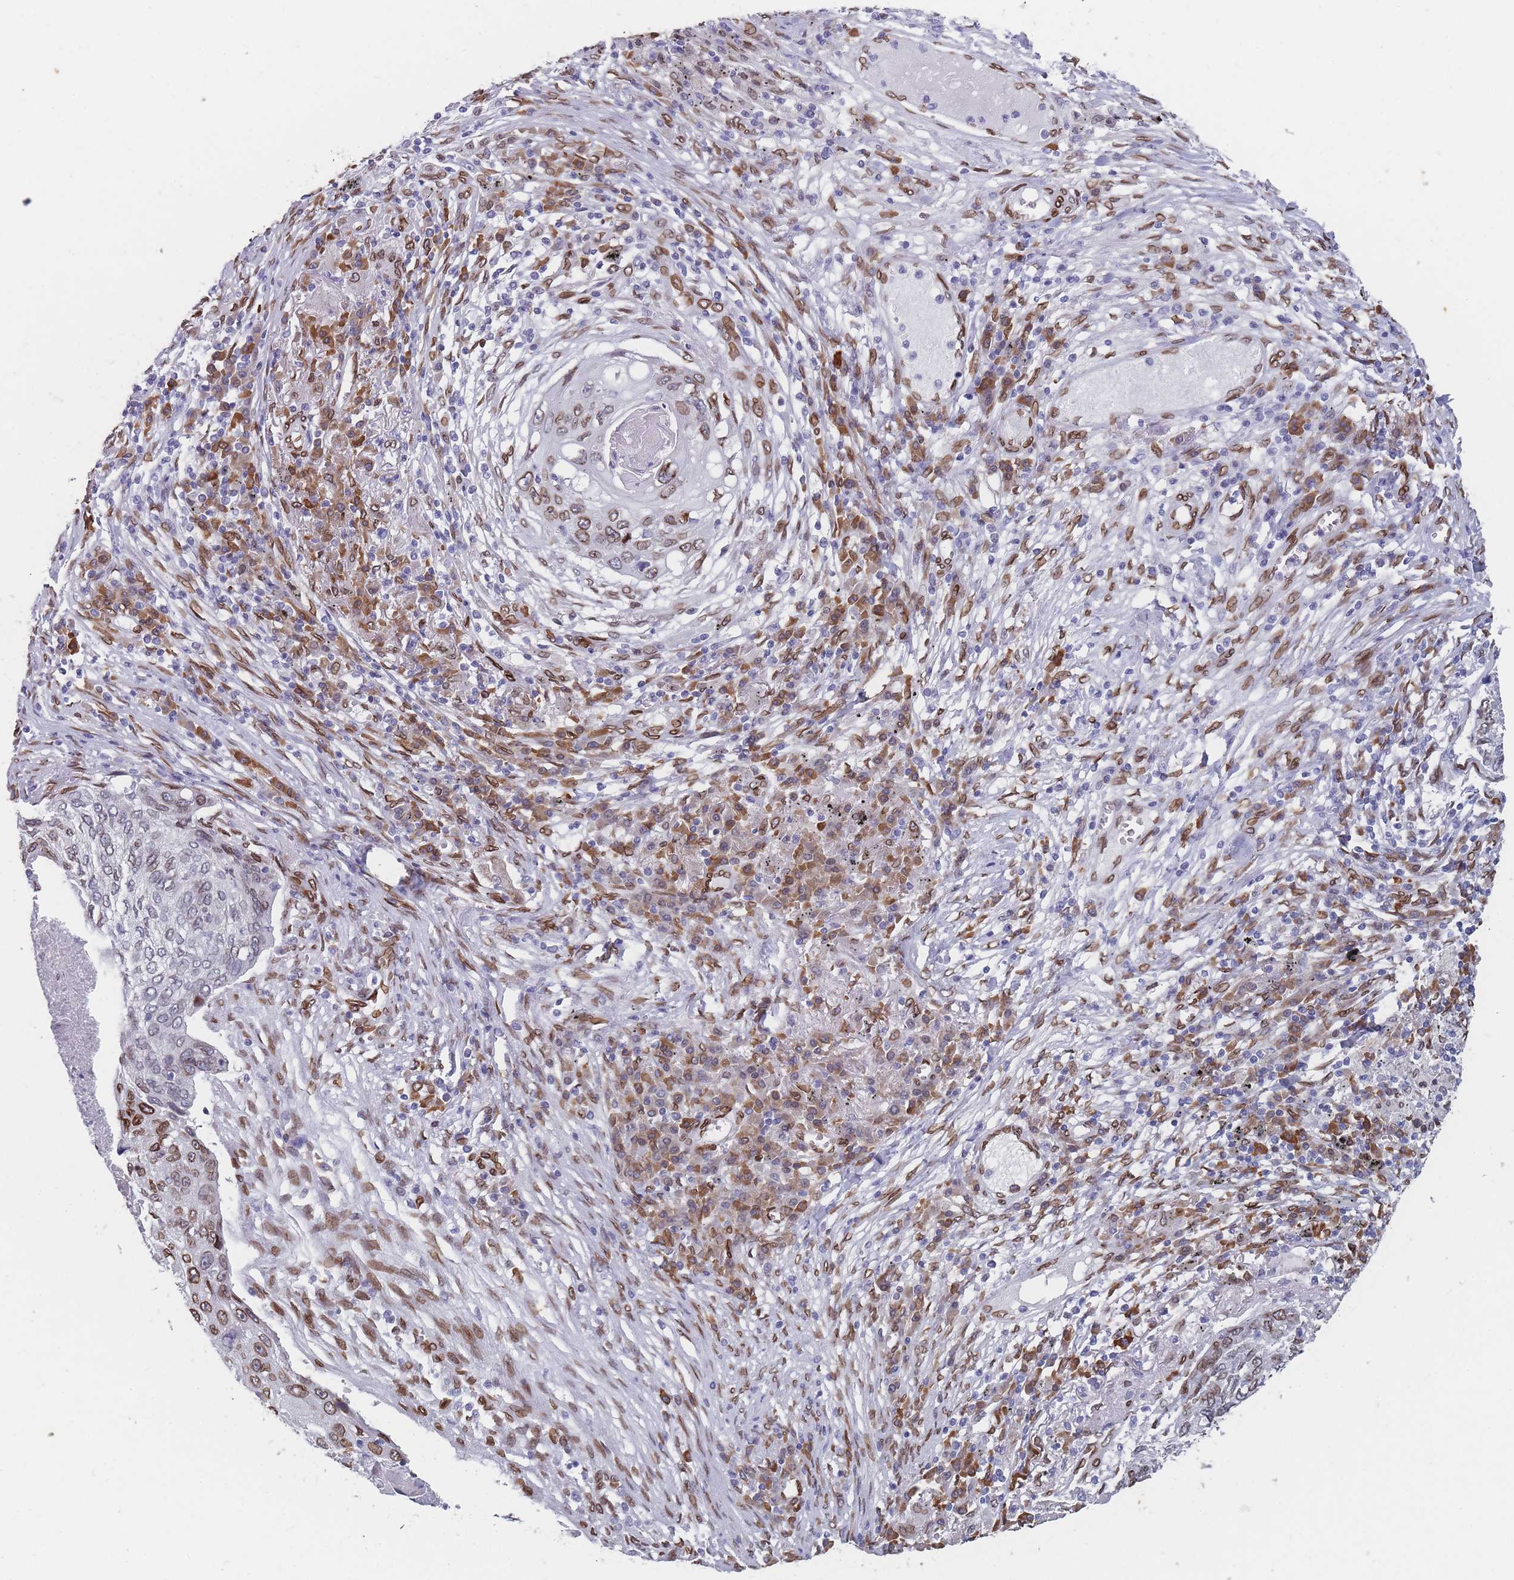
{"staining": {"intensity": "moderate", "quantity": "25%-75%", "location": "cytoplasmic/membranous,nuclear"}, "tissue": "lung cancer", "cell_type": "Tumor cells", "image_type": "cancer", "snomed": [{"axis": "morphology", "description": "Squamous cell carcinoma, NOS"}, {"axis": "topography", "description": "Lung"}], "caption": "Lung cancer stained with immunohistochemistry (IHC) displays moderate cytoplasmic/membranous and nuclear expression in approximately 25%-75% of tumor cells. (Stains: DAB (3,3'-diaminobenzidine) in brown, nuclei in blue, Microscopy: brightfield microscopy at high magnification).", "gene": "ZBTB1", "patient": {"sex": "female", "age": 63}}